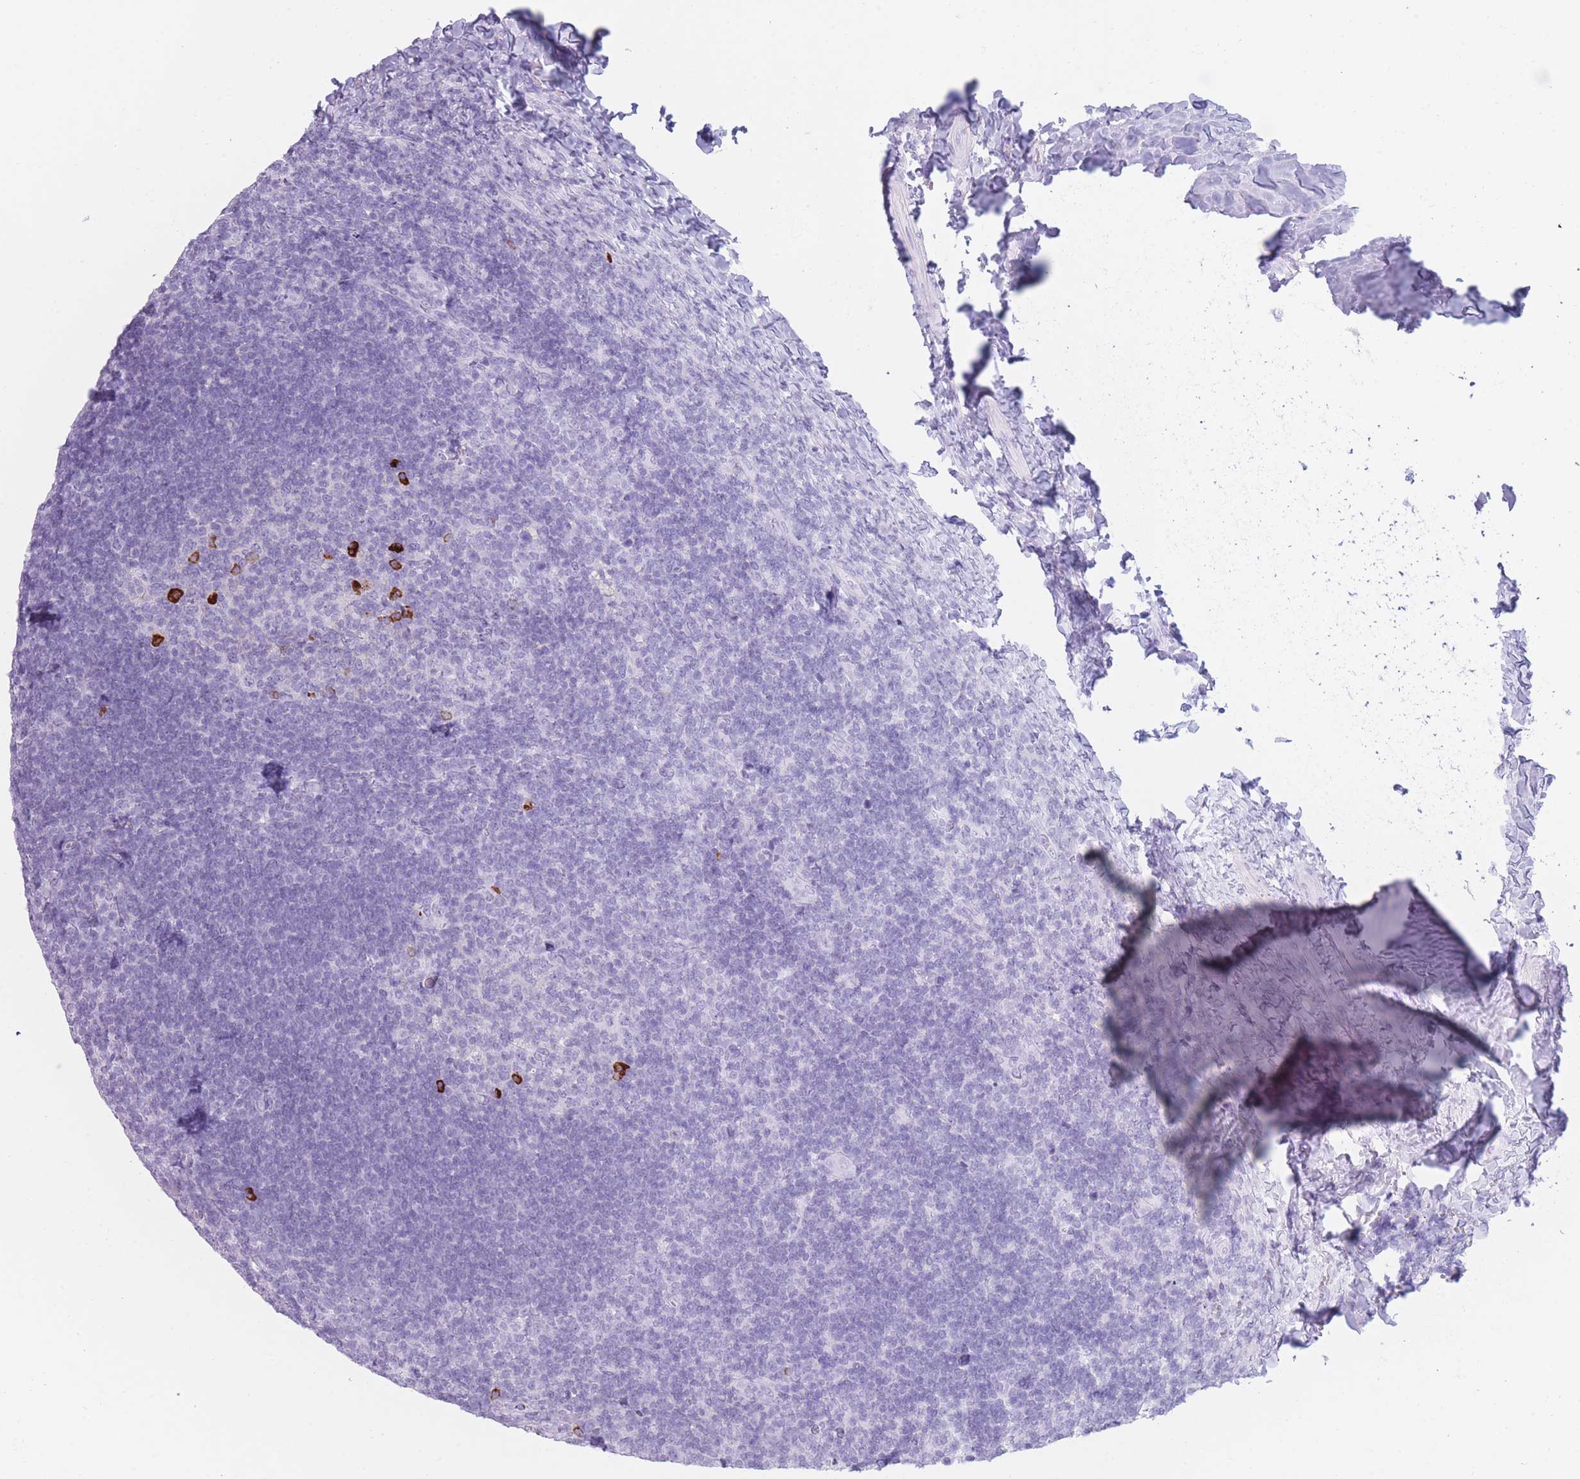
{"staining": {"intensity": "strong", "quantity": "<25%", "location": "cytoplasmic/membranous"}, "tissue": "tonsil", "cell_type": "Germinal center cells", "image_type": "normal", "snomed": [{"axis": "morphology", "description": "Normal tissue, NOS"}, {"axis": "topography", "description": "Tonsil"}], "caption": "Immunohistochemical staining of normal human tonsil shows medium levels of strong cytoplasmic/membranous expression in approximately <25% of germinal center cells.", "gene": "TNFSF11", "patient": {"sex": "female", "age": 10}}